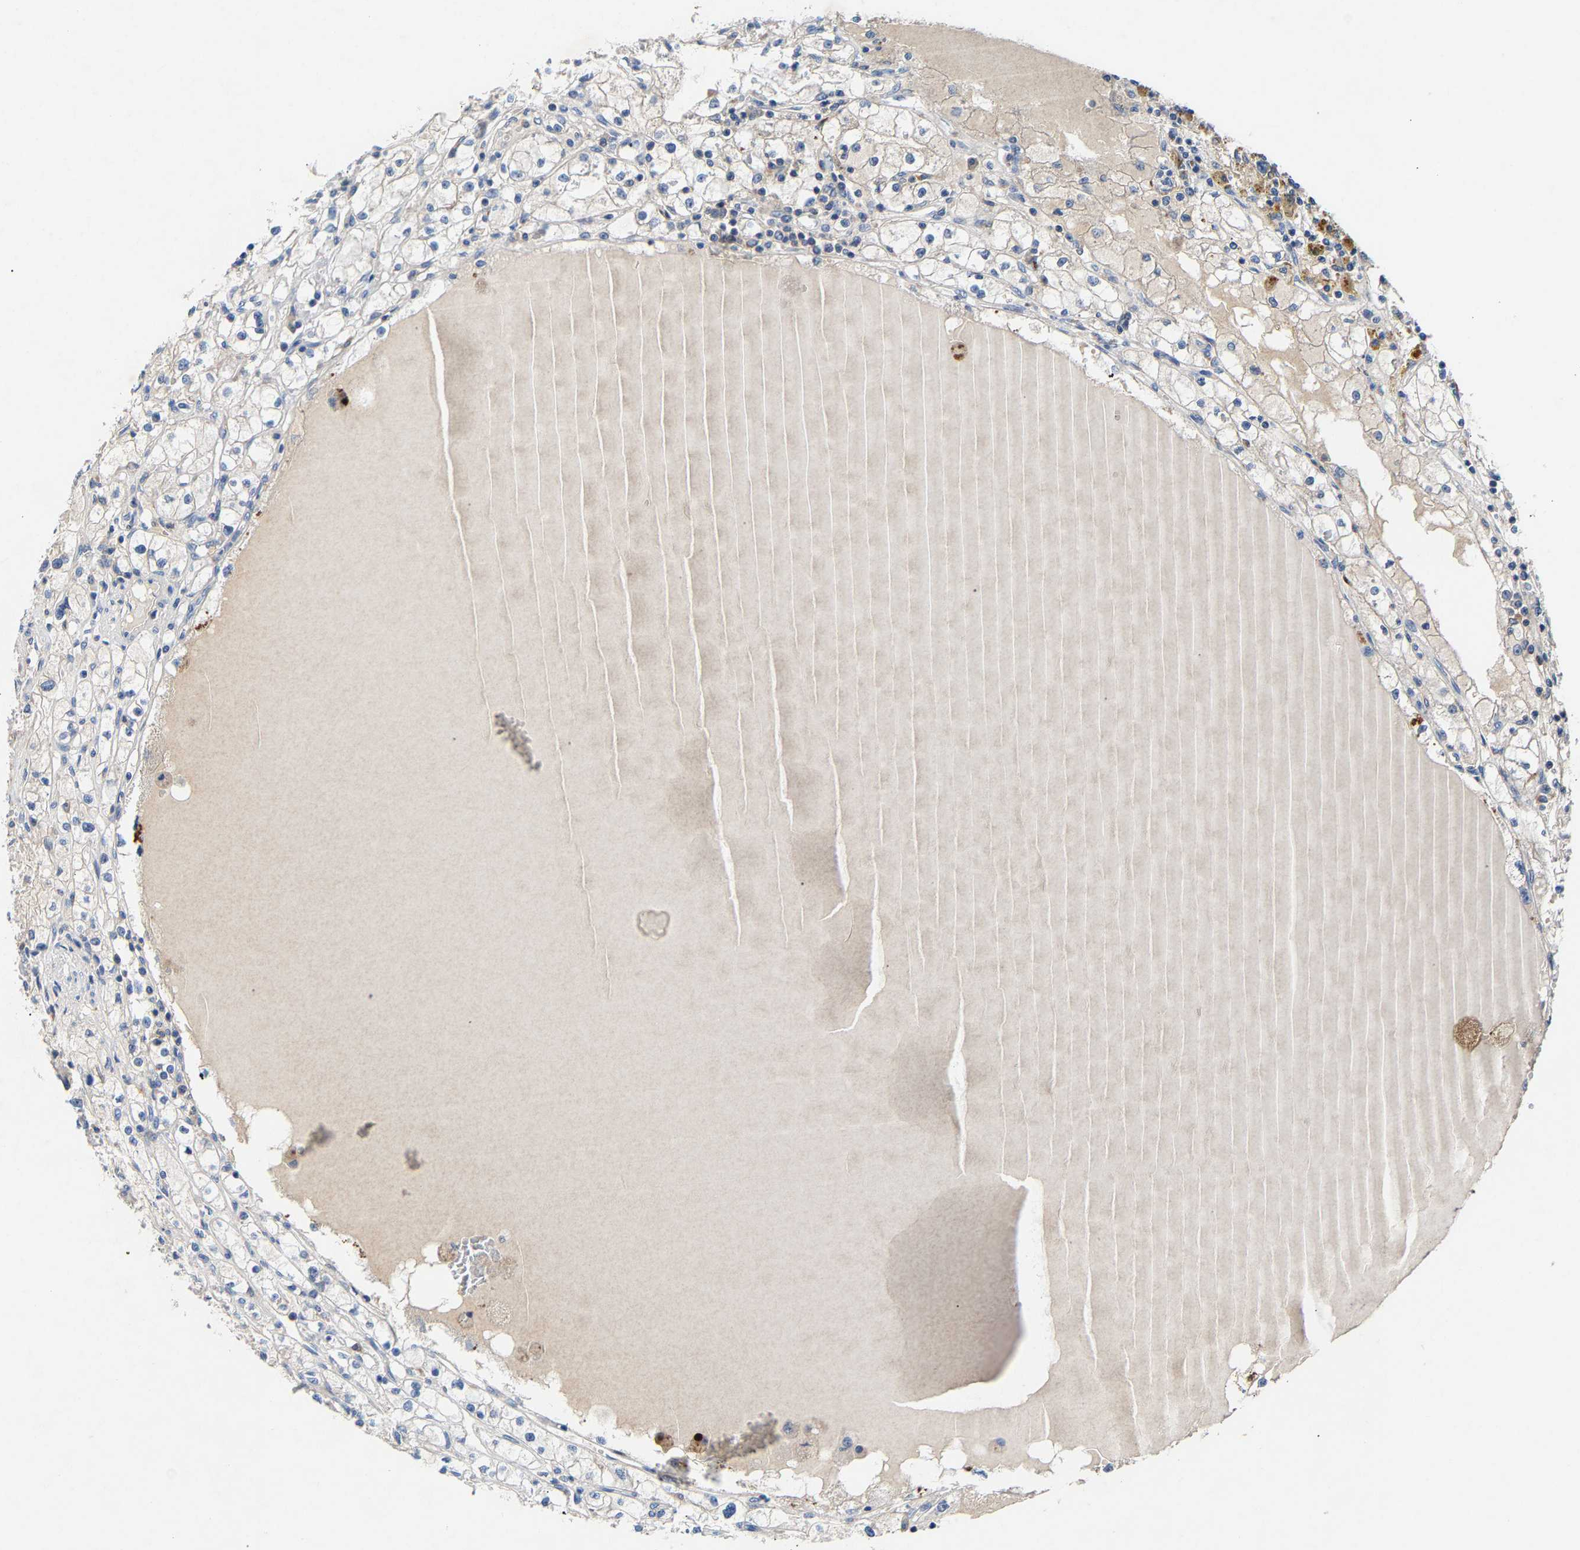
{"staining": {"intensity": "negative", "quantity": "none", "location": "none"}, "tissue": "renal cancer", "cell_type": "Tumor cells", "image_type": "cancer", "snomed": [{"axis": "morphology", "description": "Adenocarcinoma, NOS"}, {"axis": "topography", "description": "Kidney"}], "caption": "Renal adenocarcinoma stained for a protein using immunohistochemistry (IHC) shows no positivity tumor cells.", "gene": "CCDC171", "patient": {"sex": "male", "age": 56}}